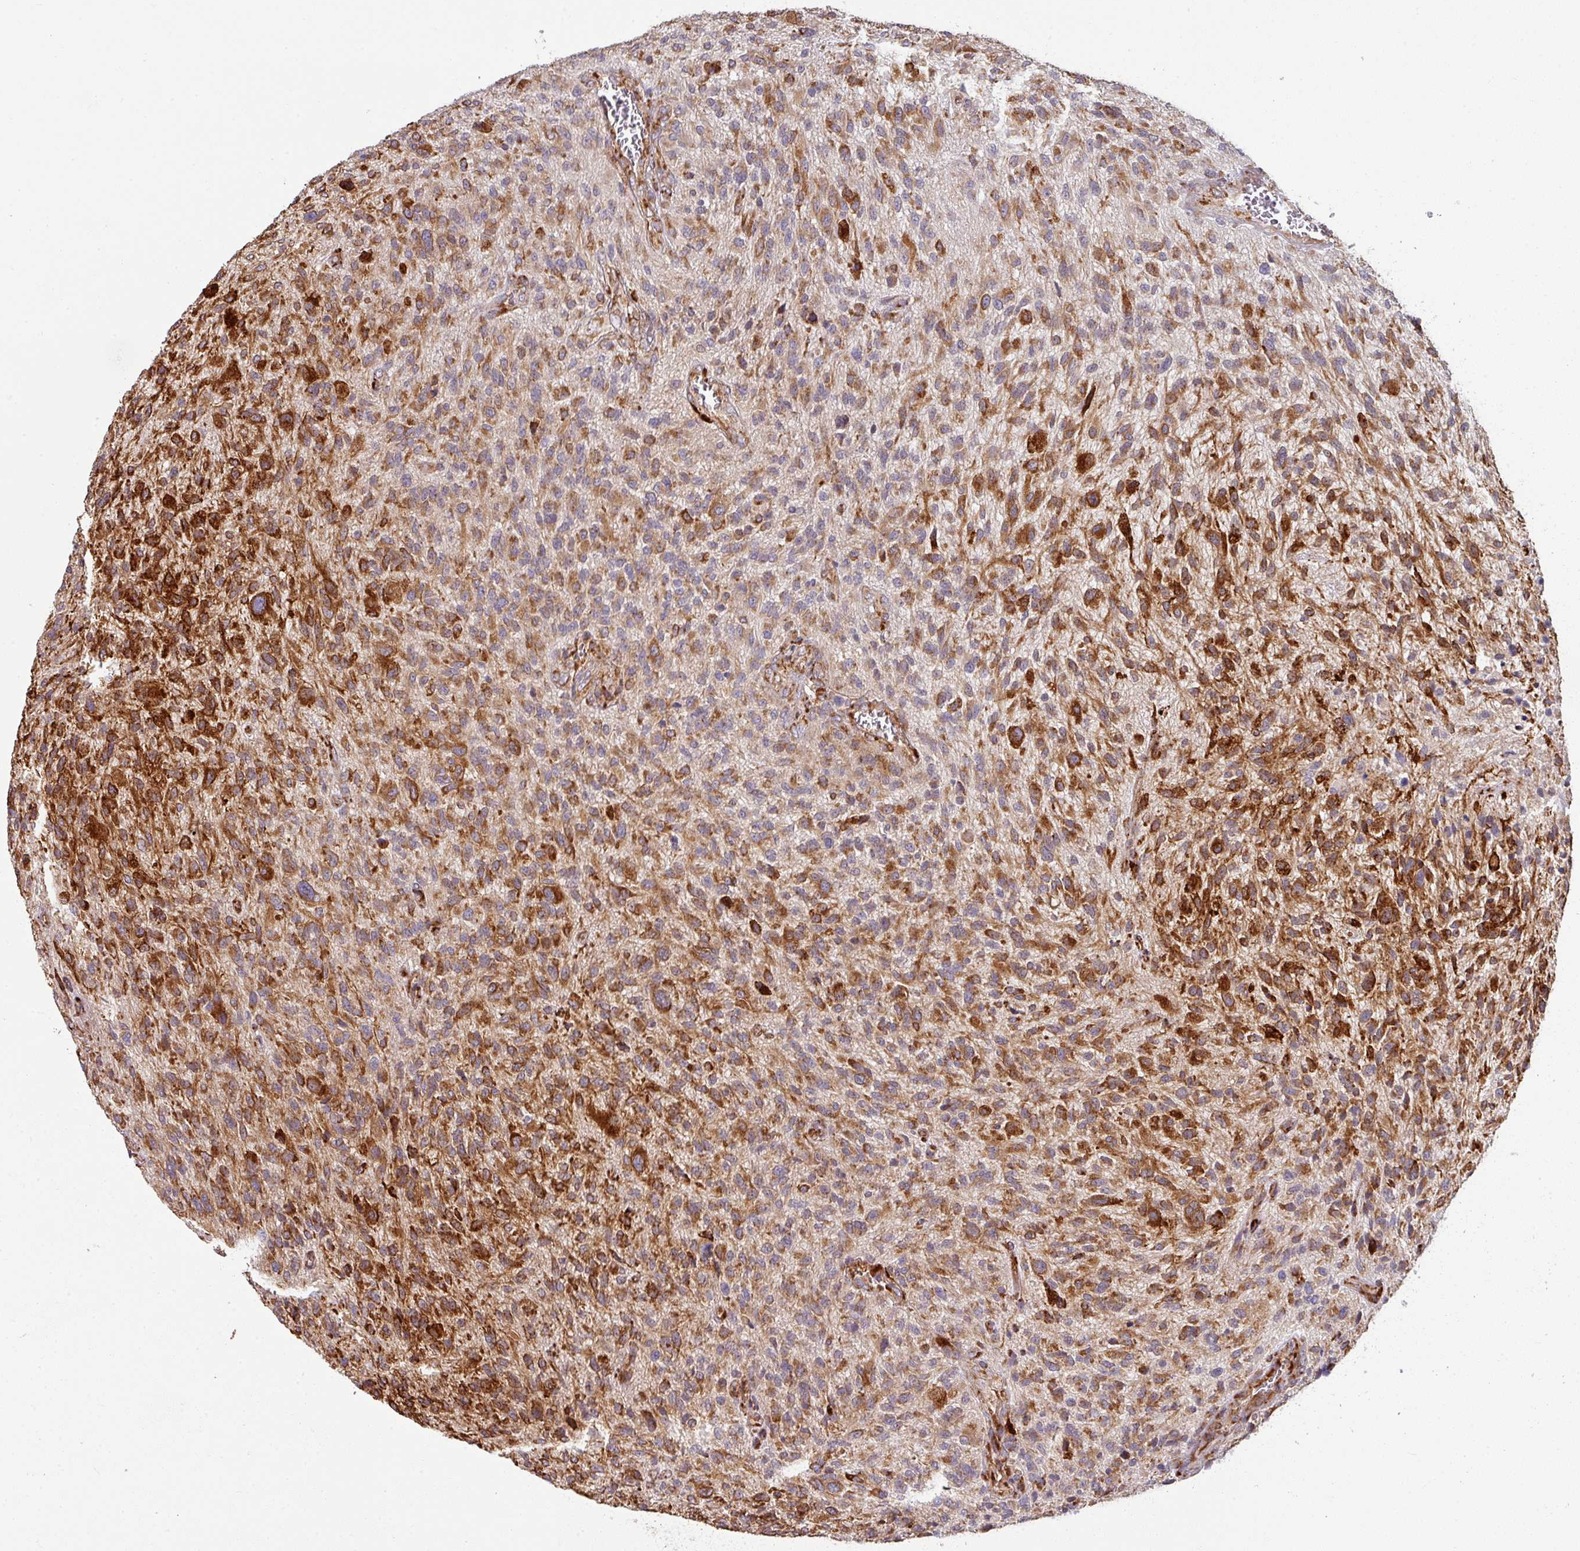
{"staining": {"intensity": "strong", "quantity": ">75%", "location": "cytoplasmic/membranous"}, "tissue": "glioma", "cell_type": "Tumor cells", "image_type": "cancer", "snomed": [{"axis": "morphology", "description": "Glioma, malignant, High grade"}, {"axis": "topography", "description": "Brain"}], "caption": "IHC of malignant glioma (high-grade) demonstrates high levels of strong cytoplasmic/membranous expression in approximately >75% of tumor cells.", "gene": "ZNF268", "patient": {"sex": "male", "age": 47}}